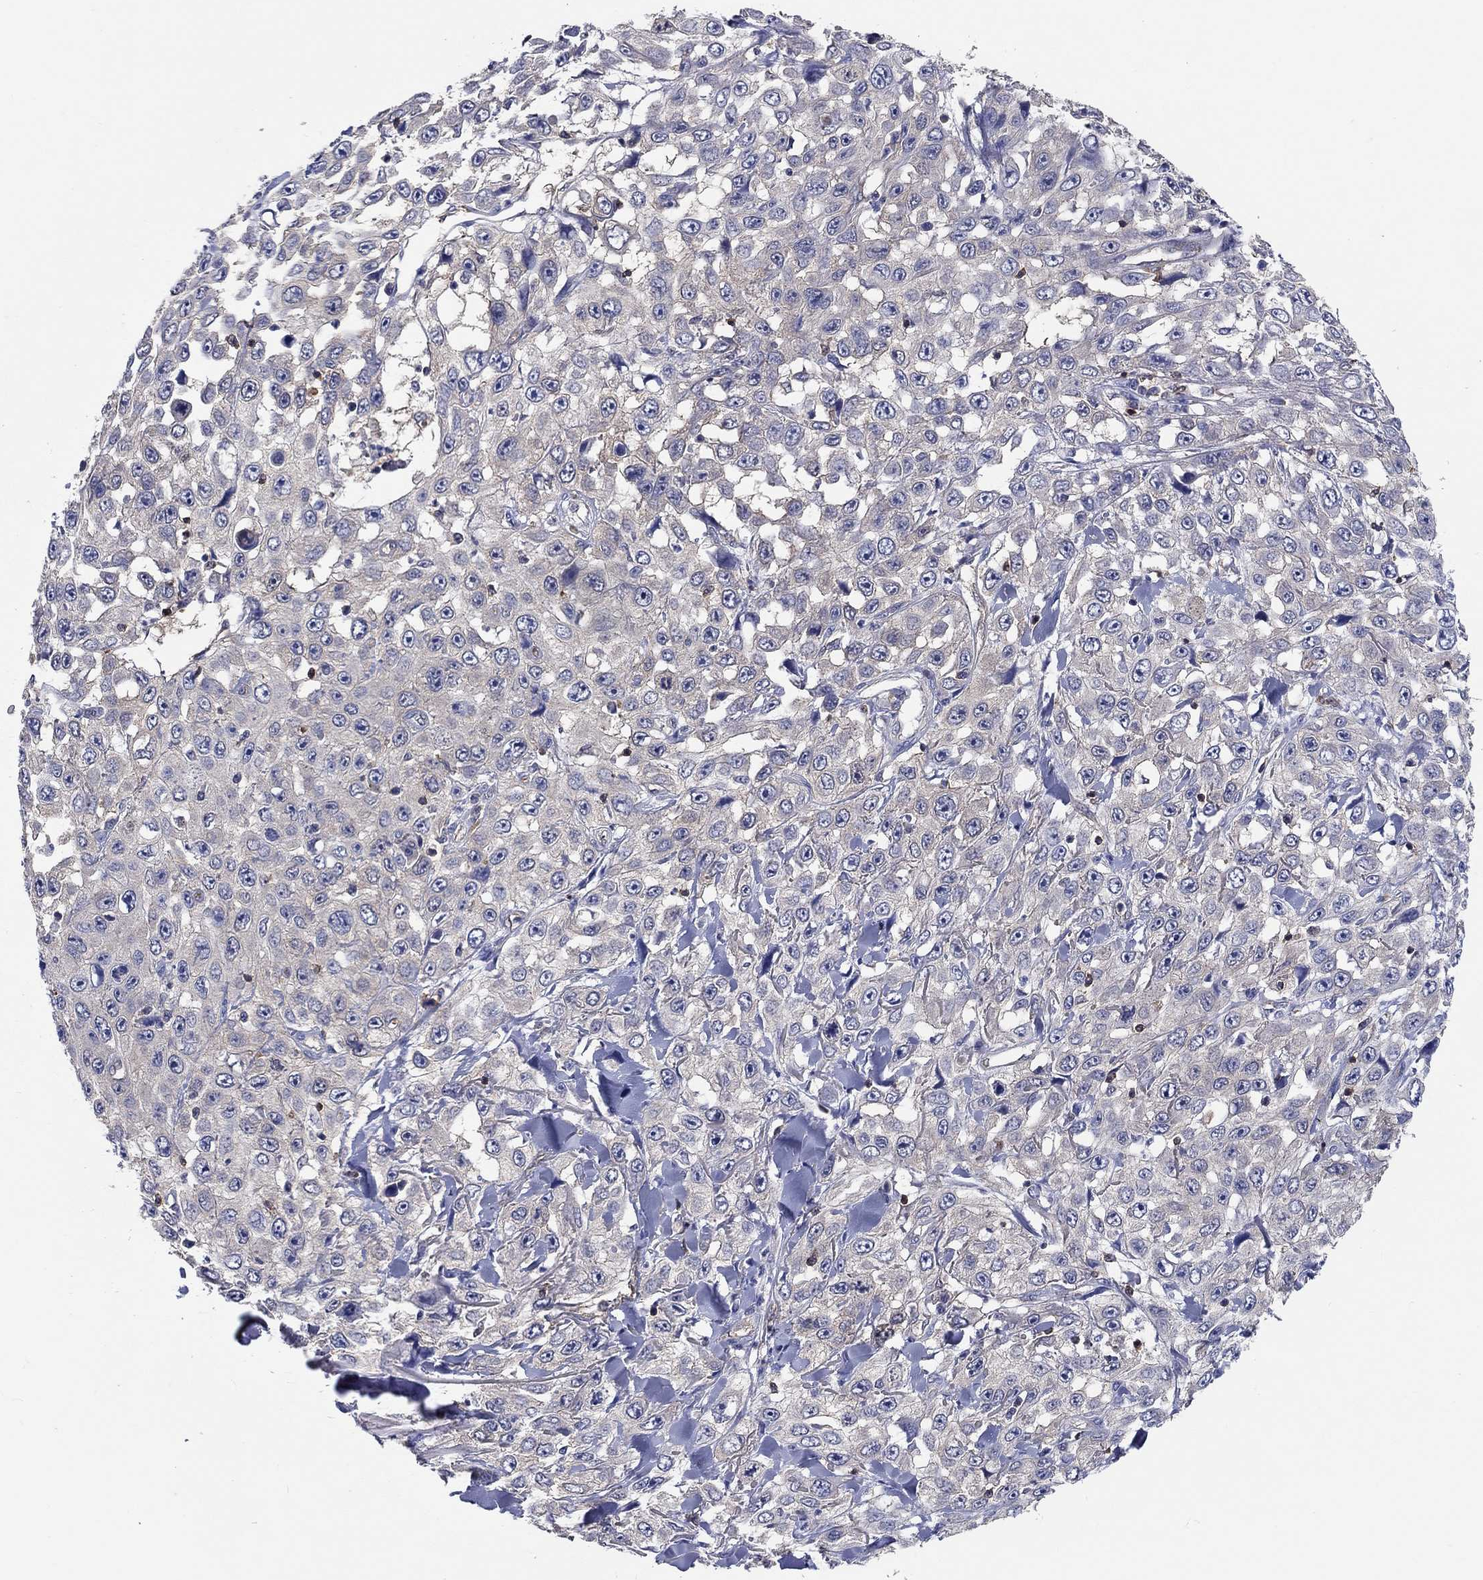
{"staining": {"intensity": "negative", "quantity": "none", "location": "none"}, "tissue": "skin cancer", "cell_type": "Tumor cells", "image_type": "cancer", "snomed": [{"axis": "morphology", "description": "Squamous cell carcinoma, NOS"}, {"axis": "topography", "description": "Skin"}], "caption": "An image of skin cancer (squamous cell carcinoma) stained for a protein shows no brown staining in tumor cells.", "gene": "AGFG2", "patient": {"sex": "male", "age": 82}}